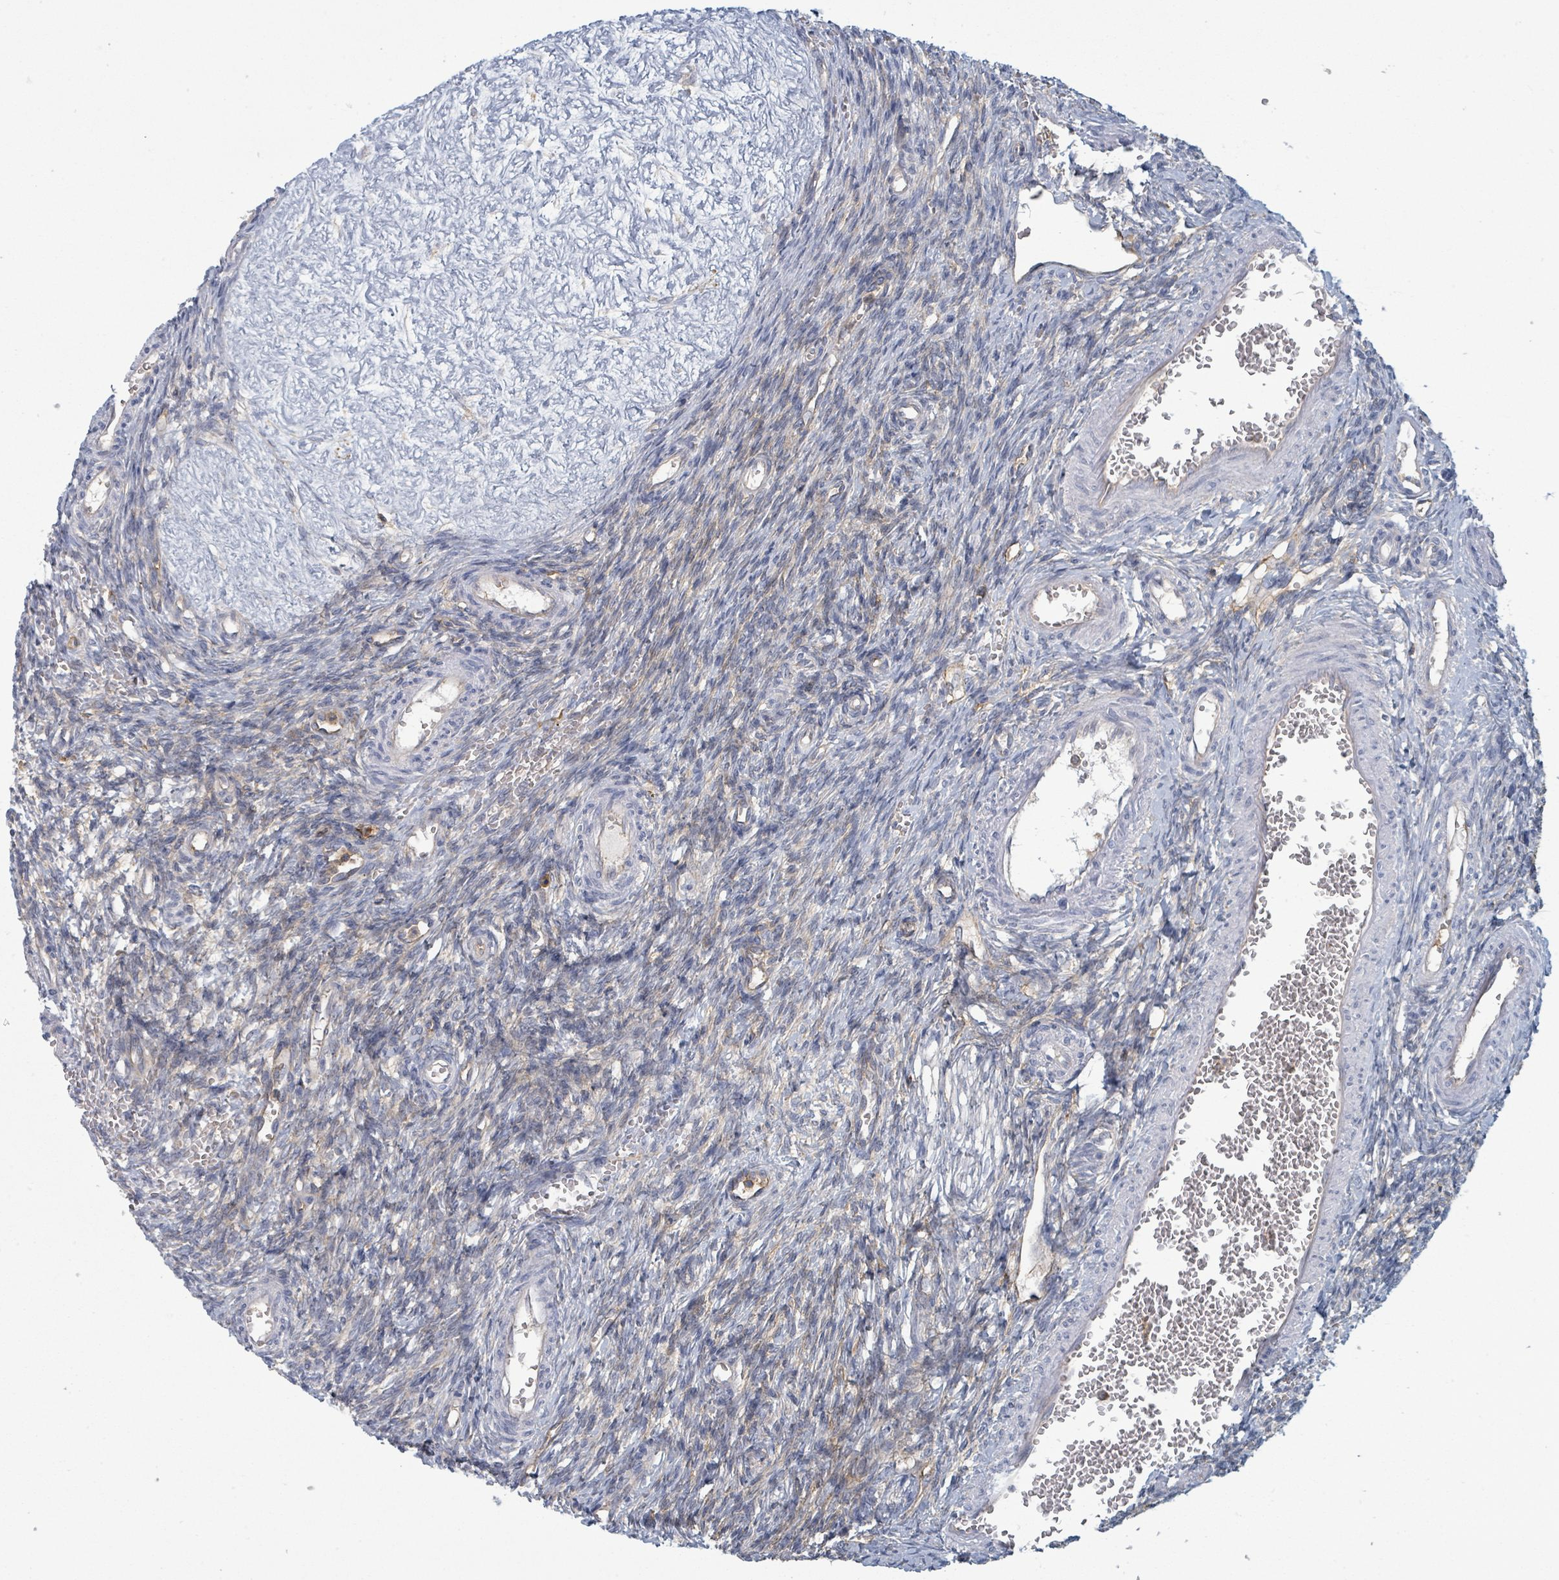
{"staining": {"intensity": "negative", "quantity": "none", "location": "none"}, "tissue": "ovary", "cell_type": "Ovarian stroma cells", "image_type": "normal", "snomed": [{"axis": "morphology", "description": "Normal tissue, NOS"}, {"axis": "topography", "description": "Ovary"}], "caption": "Immunohistochemistry photomicrograph of normal ovary stained for a protein (brown), which reveals no staining in ovarian stroma cells. Brightfield microscopy of immunohistochemistry (IHC) stained with DAB (brown) and hematoxylin (blue), captured at high magnification.", "gene": "TNFRSF14", "patient": {"sex": "female", "age": 39}}